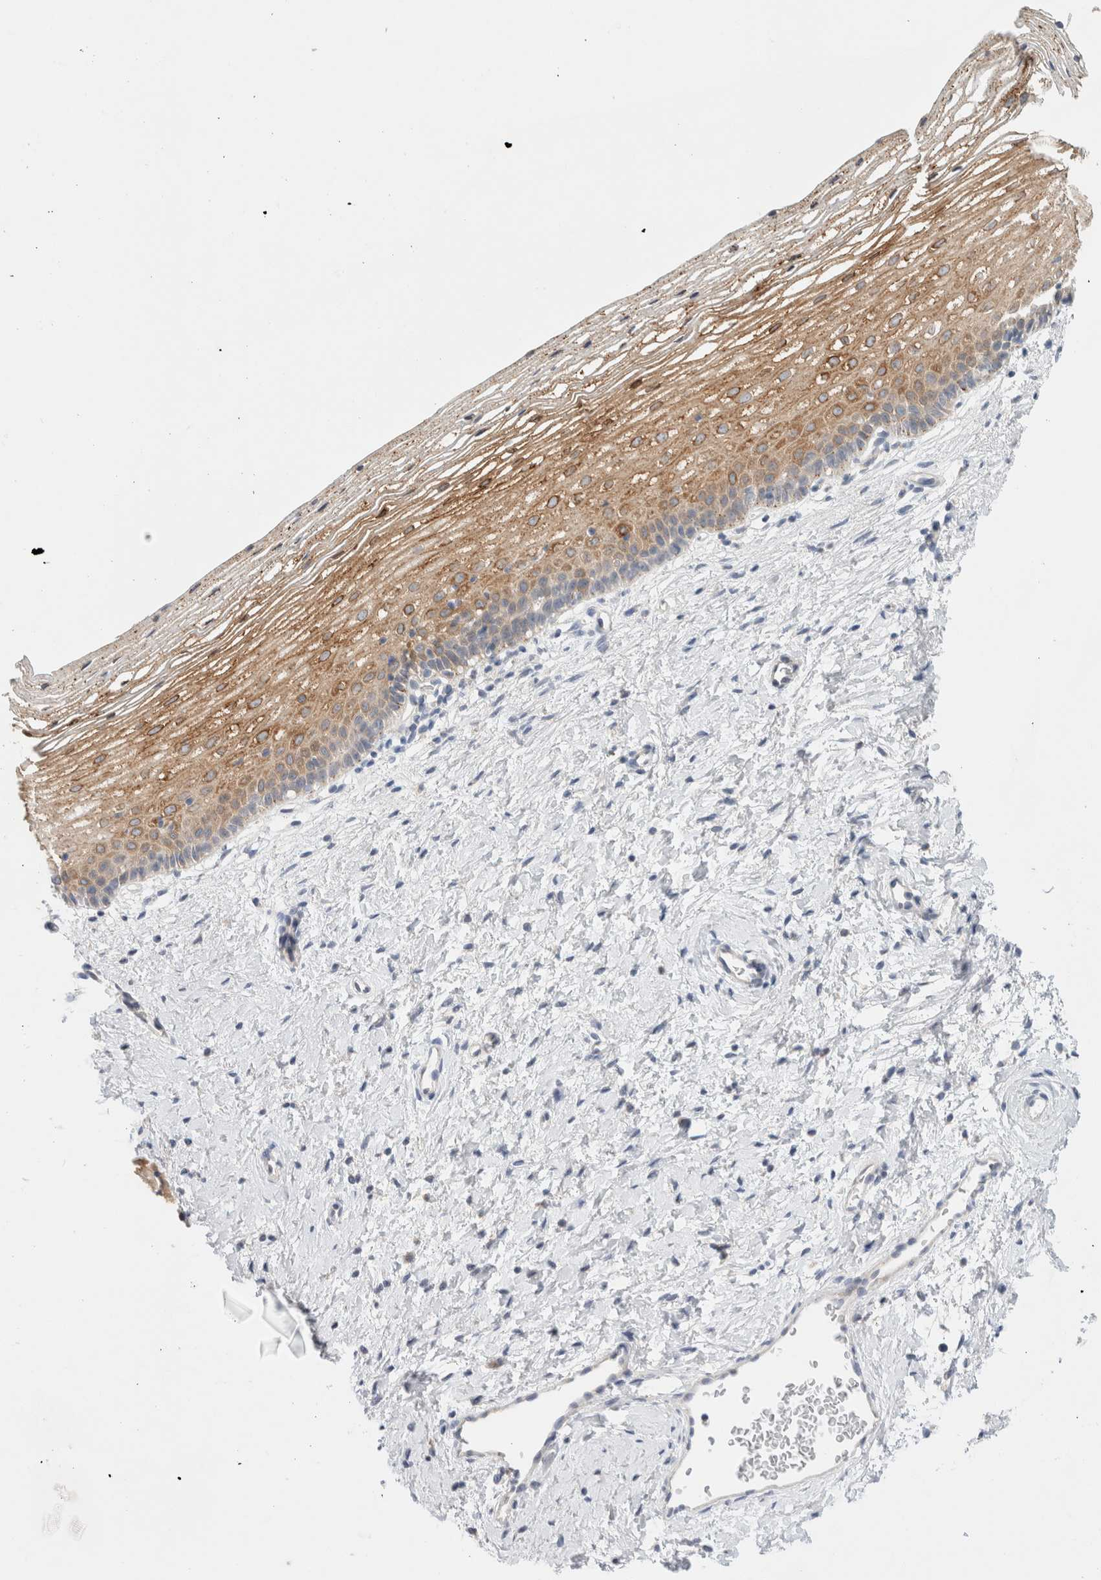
{"staining": {"intensity": "weak", "quantity": "25%-75%", "location": "cytoplasmic/membranous"}, "tissue": "cervix", "cell_type": "Glandular cells", "image_type": "normal", "snomed": [{"axis": "morphology", "description": "Normal tissue, NOS"}, {"axis": "topography", "description": "Cervix"}], "caption": "The photomicrograph displays immunohistochemical staining of unremarkable cervix. There is weak cytoplasmic/membranous staining is present in approximately 25%-75% of glandular cells.", "gene": "SDR16C5", "patient": {"sex": "female", "age": 72}}